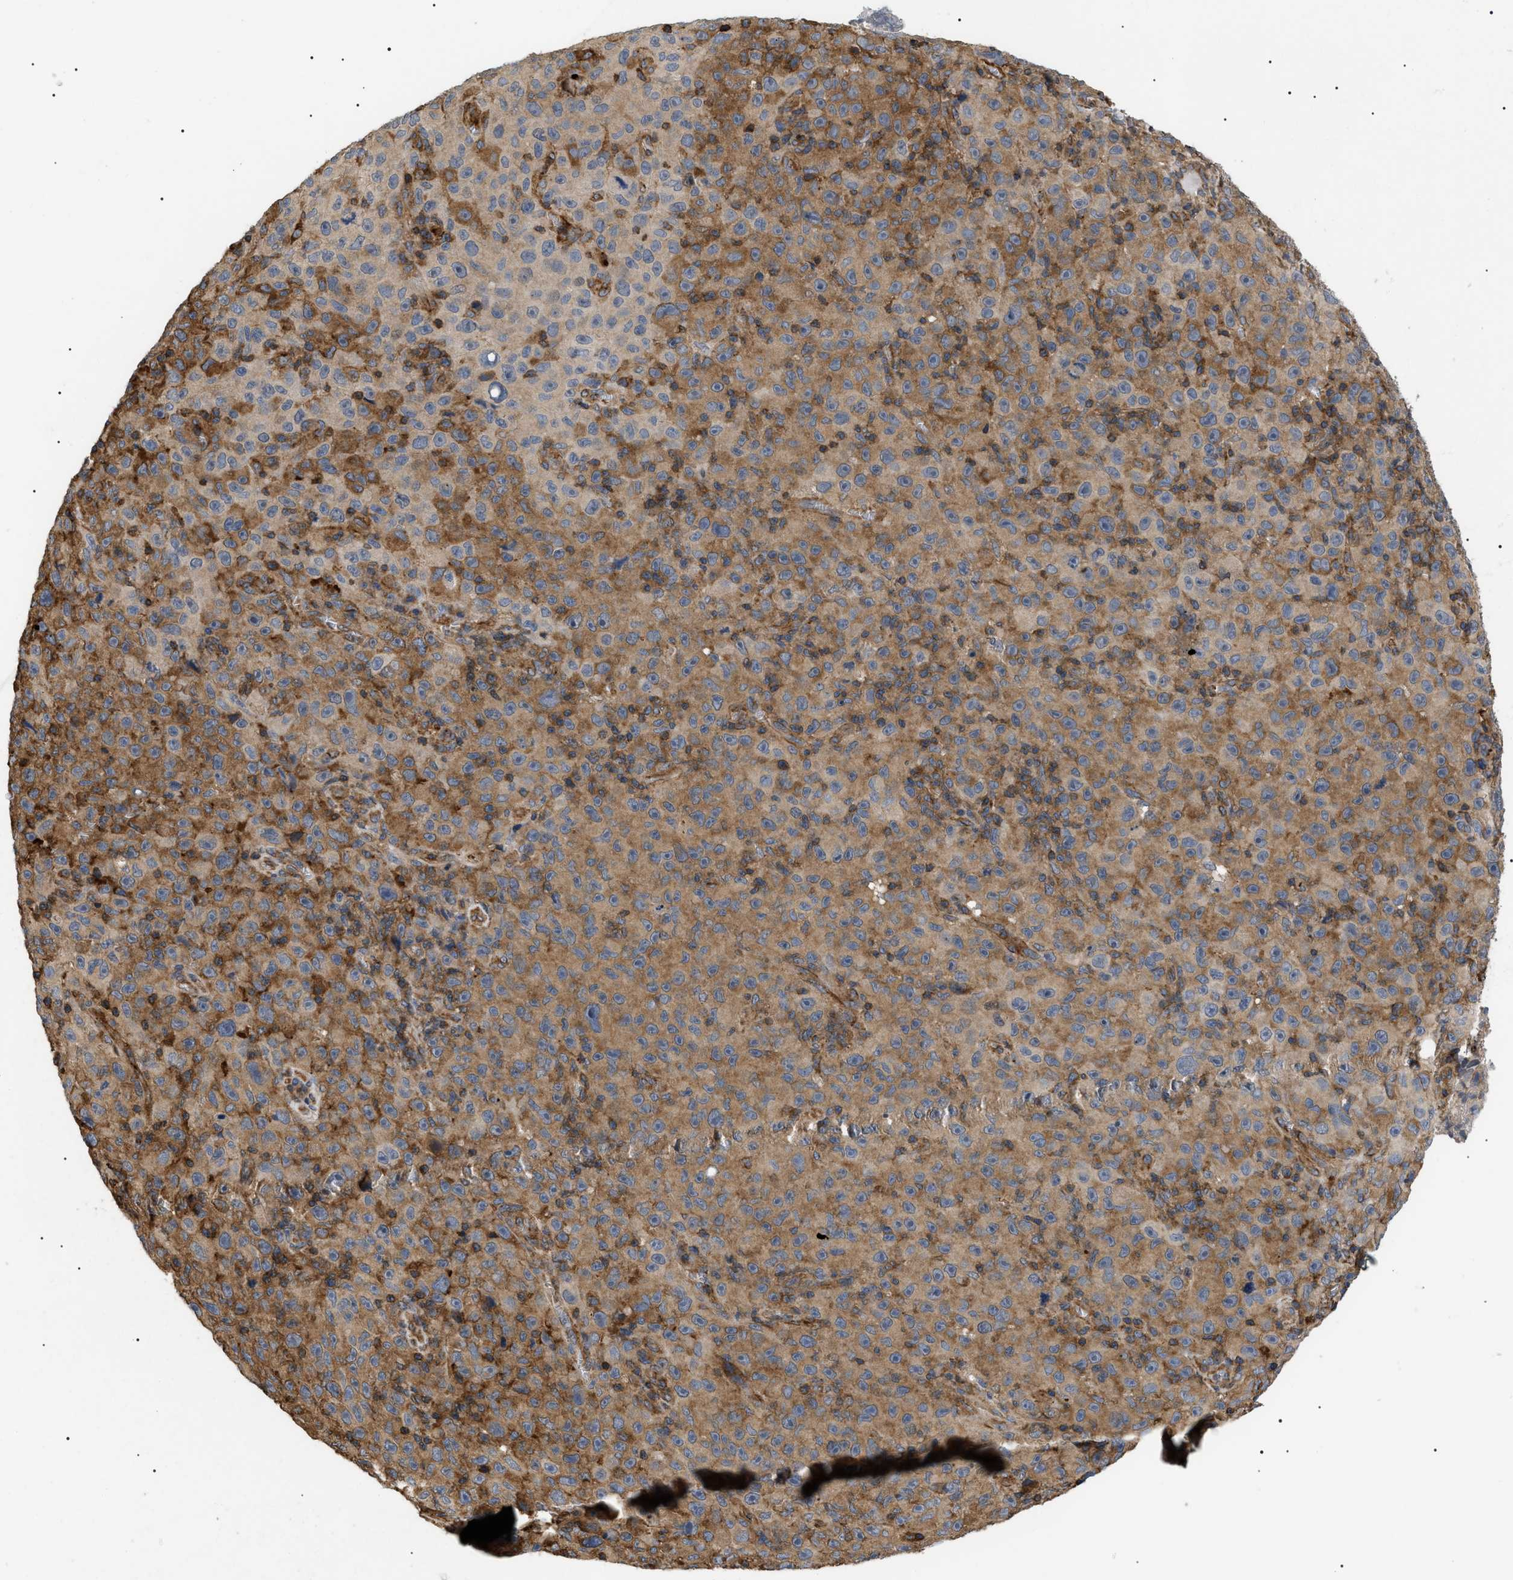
{"staining": {"intensity": "moderate", "quantity": "25%-75%", "location": "cytoplasmic/membranous"}, "tissue": "melanoma", "cell_type": "Tumor cells", "image_type": "cancer", "snomed": [{"axis": "morphology", "description": "Malignant melanoma, NOS"}, {"axis": "topography", "description": "Skin"}], "caption": "Immunohistochemistry (IHC) image of human malignant melanoma stained for a protein (brown), which displays medium levels of moderate cytoplasmic/membranous positivity in approximately 25%-75% of tumor cells.", "gene": "TMTC4", "patient": {"sex": "female", "age": 82}}